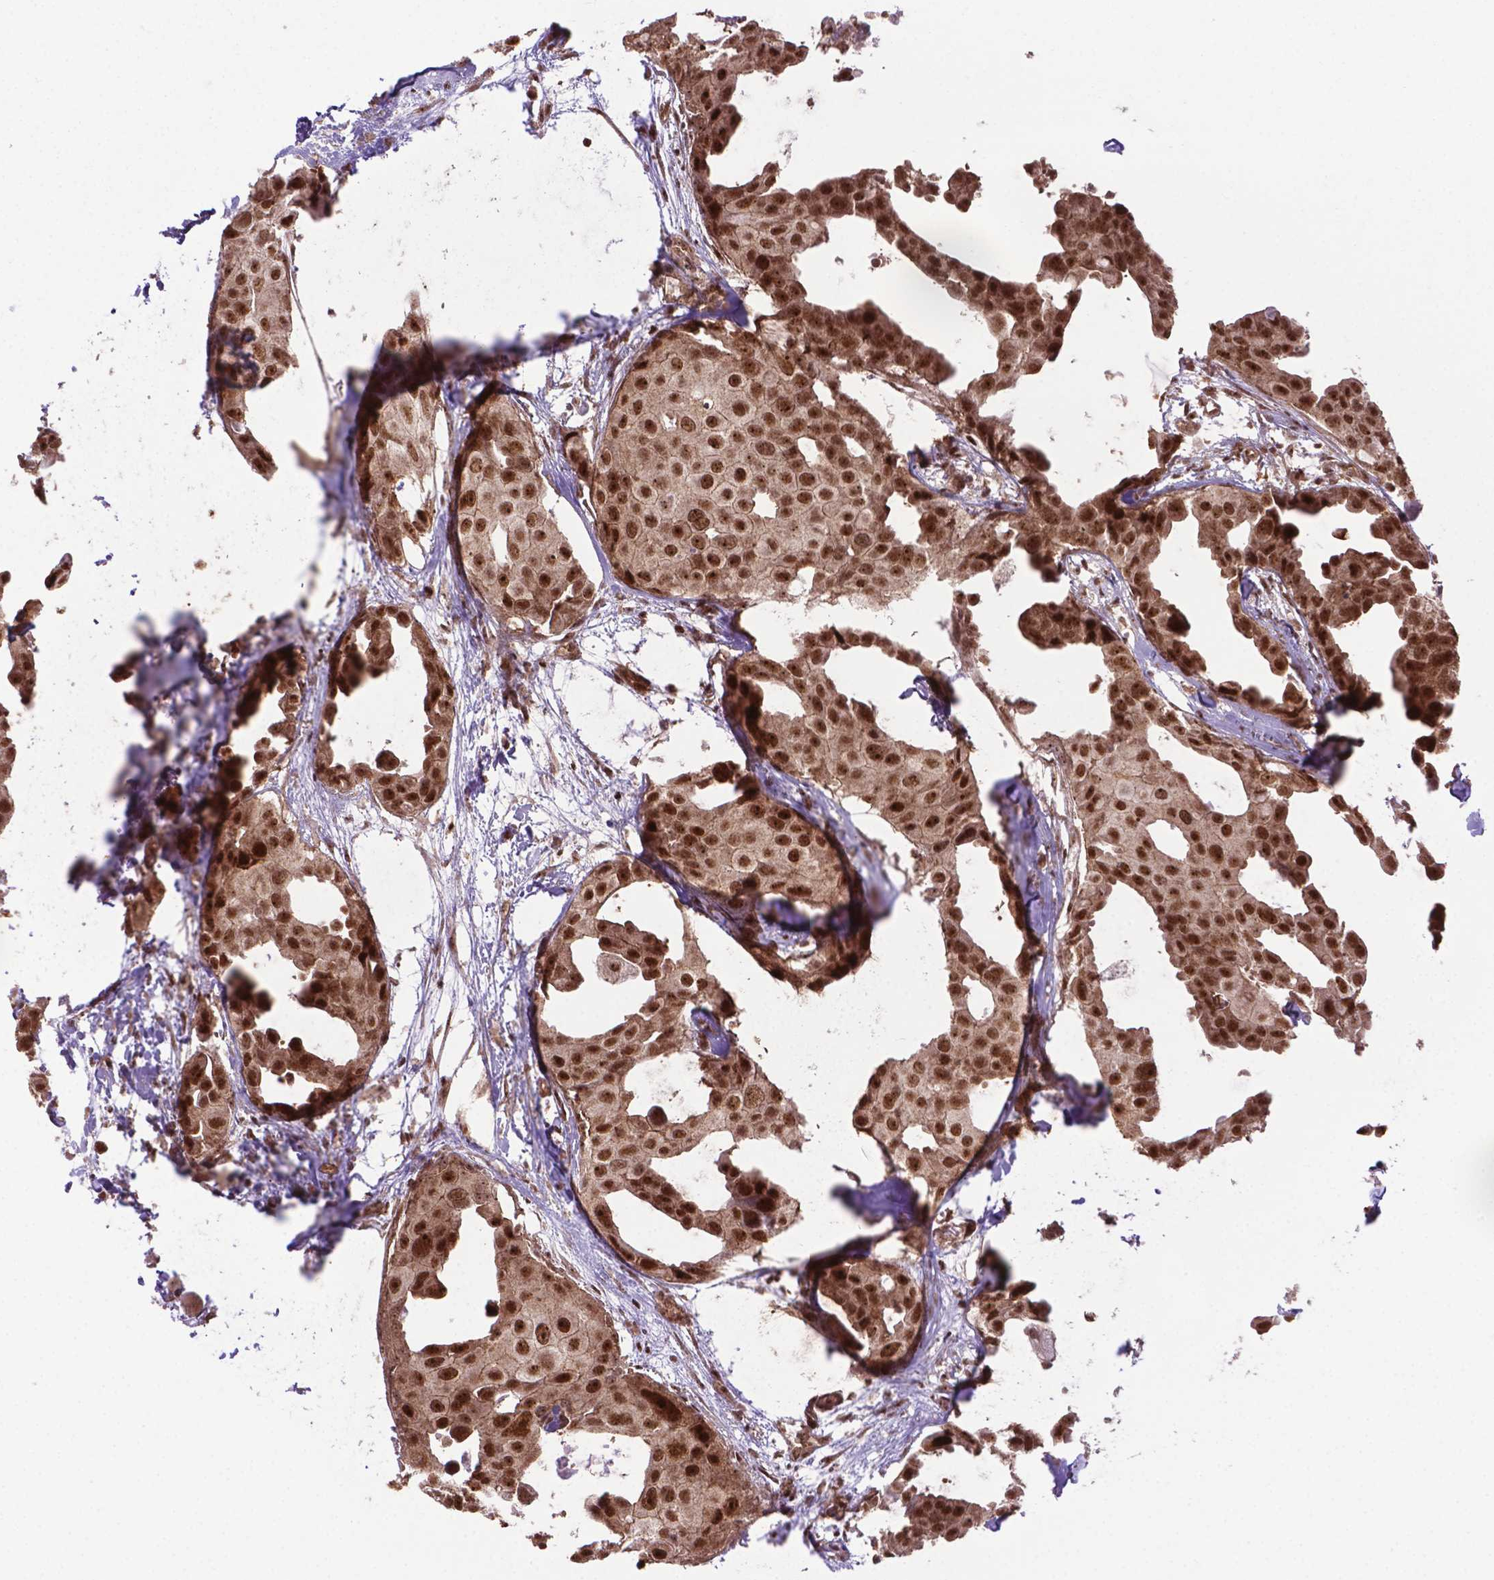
{"staining": {"intensity": "strong", "quantity": ">75%", "location": "cytoplasmic/membranous,nuclear"}, "tissue": "breast cancer", "cell_type": "Tumor cells", "image_type": "cancer", "snomed": [{"axis": "morphology", "description": "Duct carcinoma"}, {"axis": "topography", "description": "Breast"}], "caption": "Human breast cancer stained with a protein marker displays strong staining in tumor cells.", "gene": "CSNK2A1", "patient": {"sex": "female", "age": 38}}